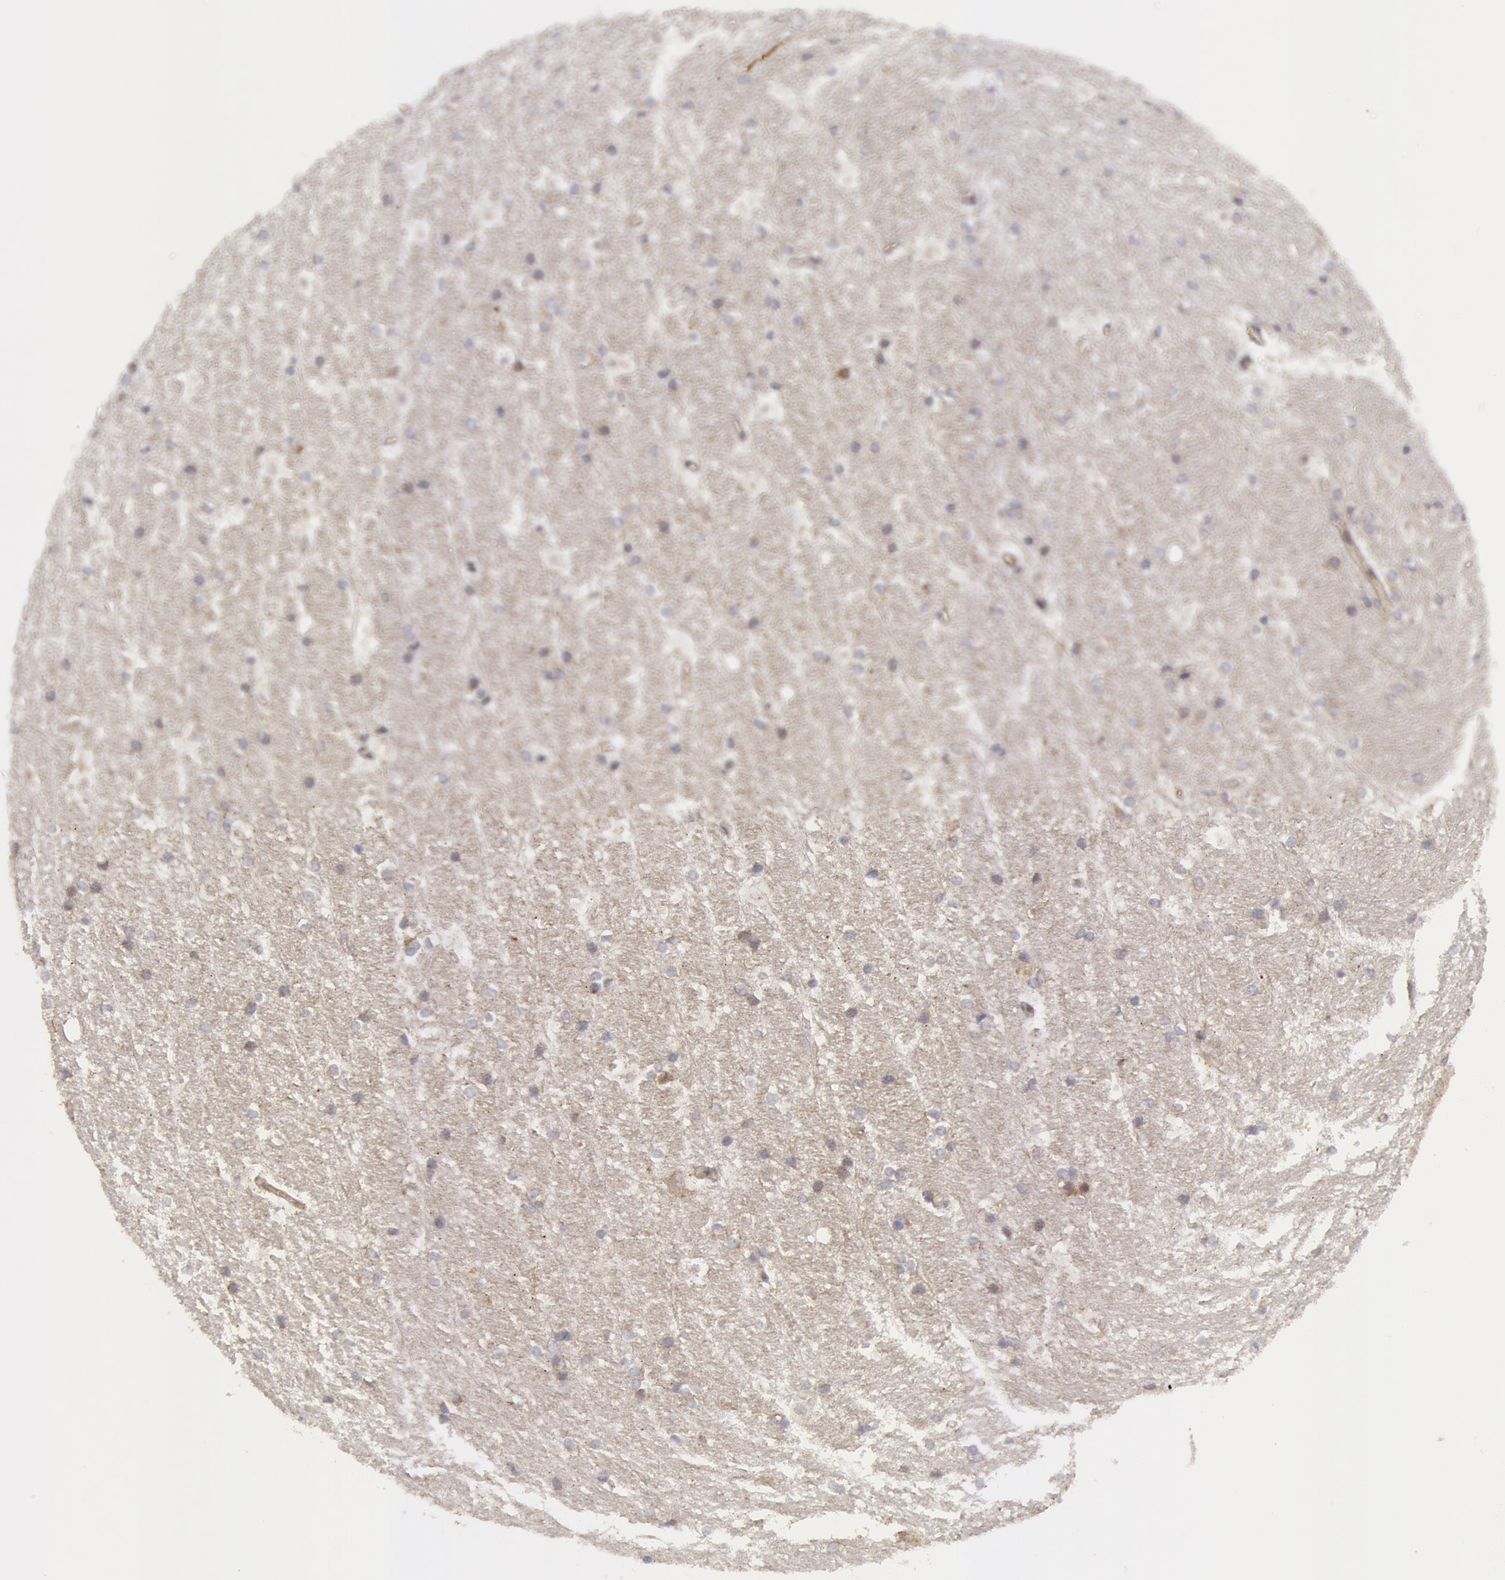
{"staining": {"intensity": "weak", "quantity": "<25%", "location": "cytoplasmic/membranous"}, "tissue": "hippocampus", "cell_type": "Glial cells", "image_type": "normal", "snomed": [{"axis": "morphology", "description": "Normal tissue, NOS"}, {"axis": "topography", "description": "Hippocampus"}], "caption": "Immunohistochemistry of unremarkable human hippocampus reveals no staining in glial cells. (Stains: DAB (3,3'-diaminobenzidine) IHC with hematoxylin counter stain, Microscopy: brightfield microscopy at high magnification).", "gene": "ERBB2", "patient": {"sex": "female", "age": 19}}